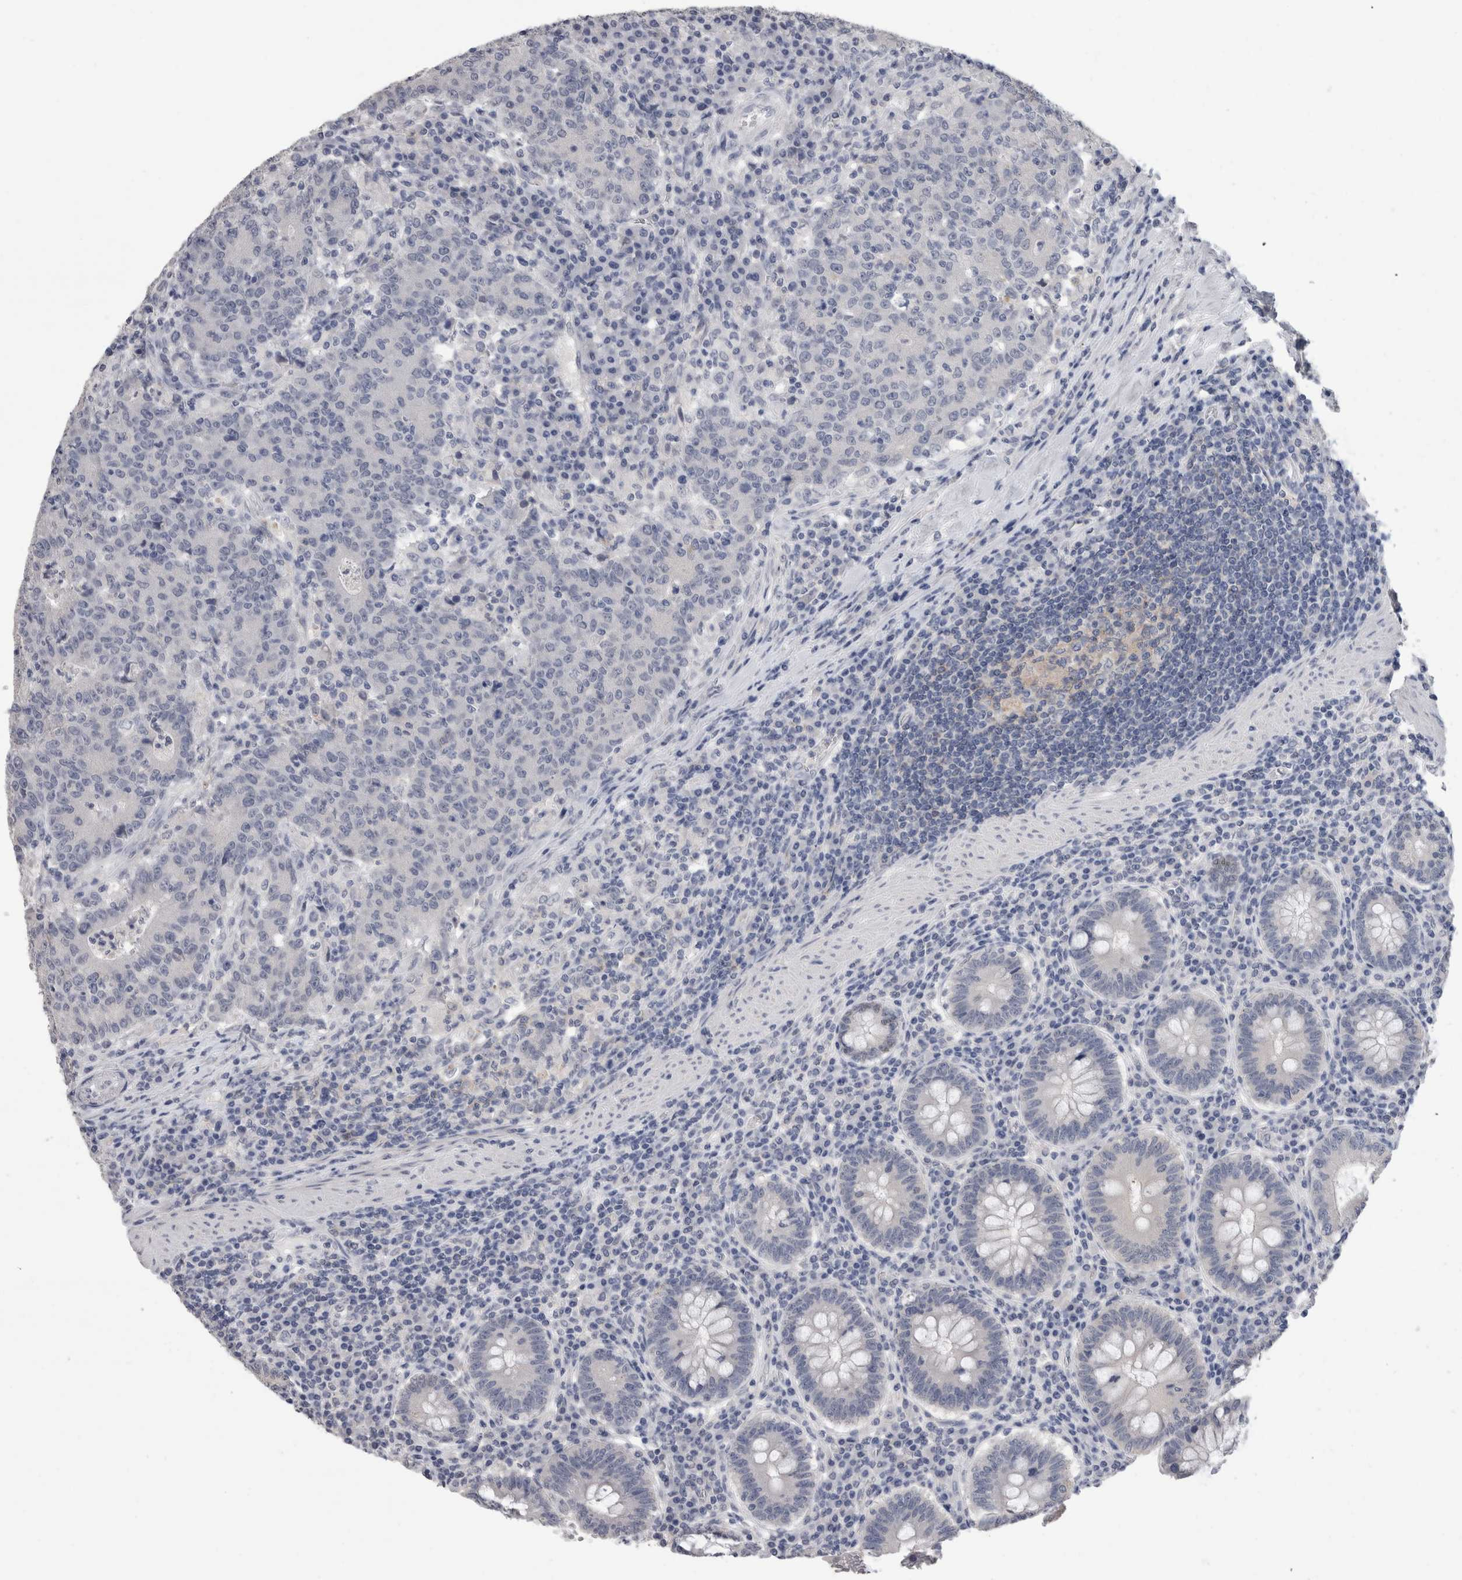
{"staining": {"intensity": "negative", "quantity": "none", "location": "none"}, "tissue": "colorectal cancer", "cell_type": "Tumor cells", "image_type": "cancer", "snomed": [{"axis": "morphology", "description": "Adenocarcinoma, NOS"}, {"axis": "topography", "description": "Colon"}], "caption": "Tumor cells are negative for brown protein staining in colorectal adenocarcinoma. Nuclei are stained in blue.", "gene": "FHOD3", "patient": {"sex": "female", "age": 75}}